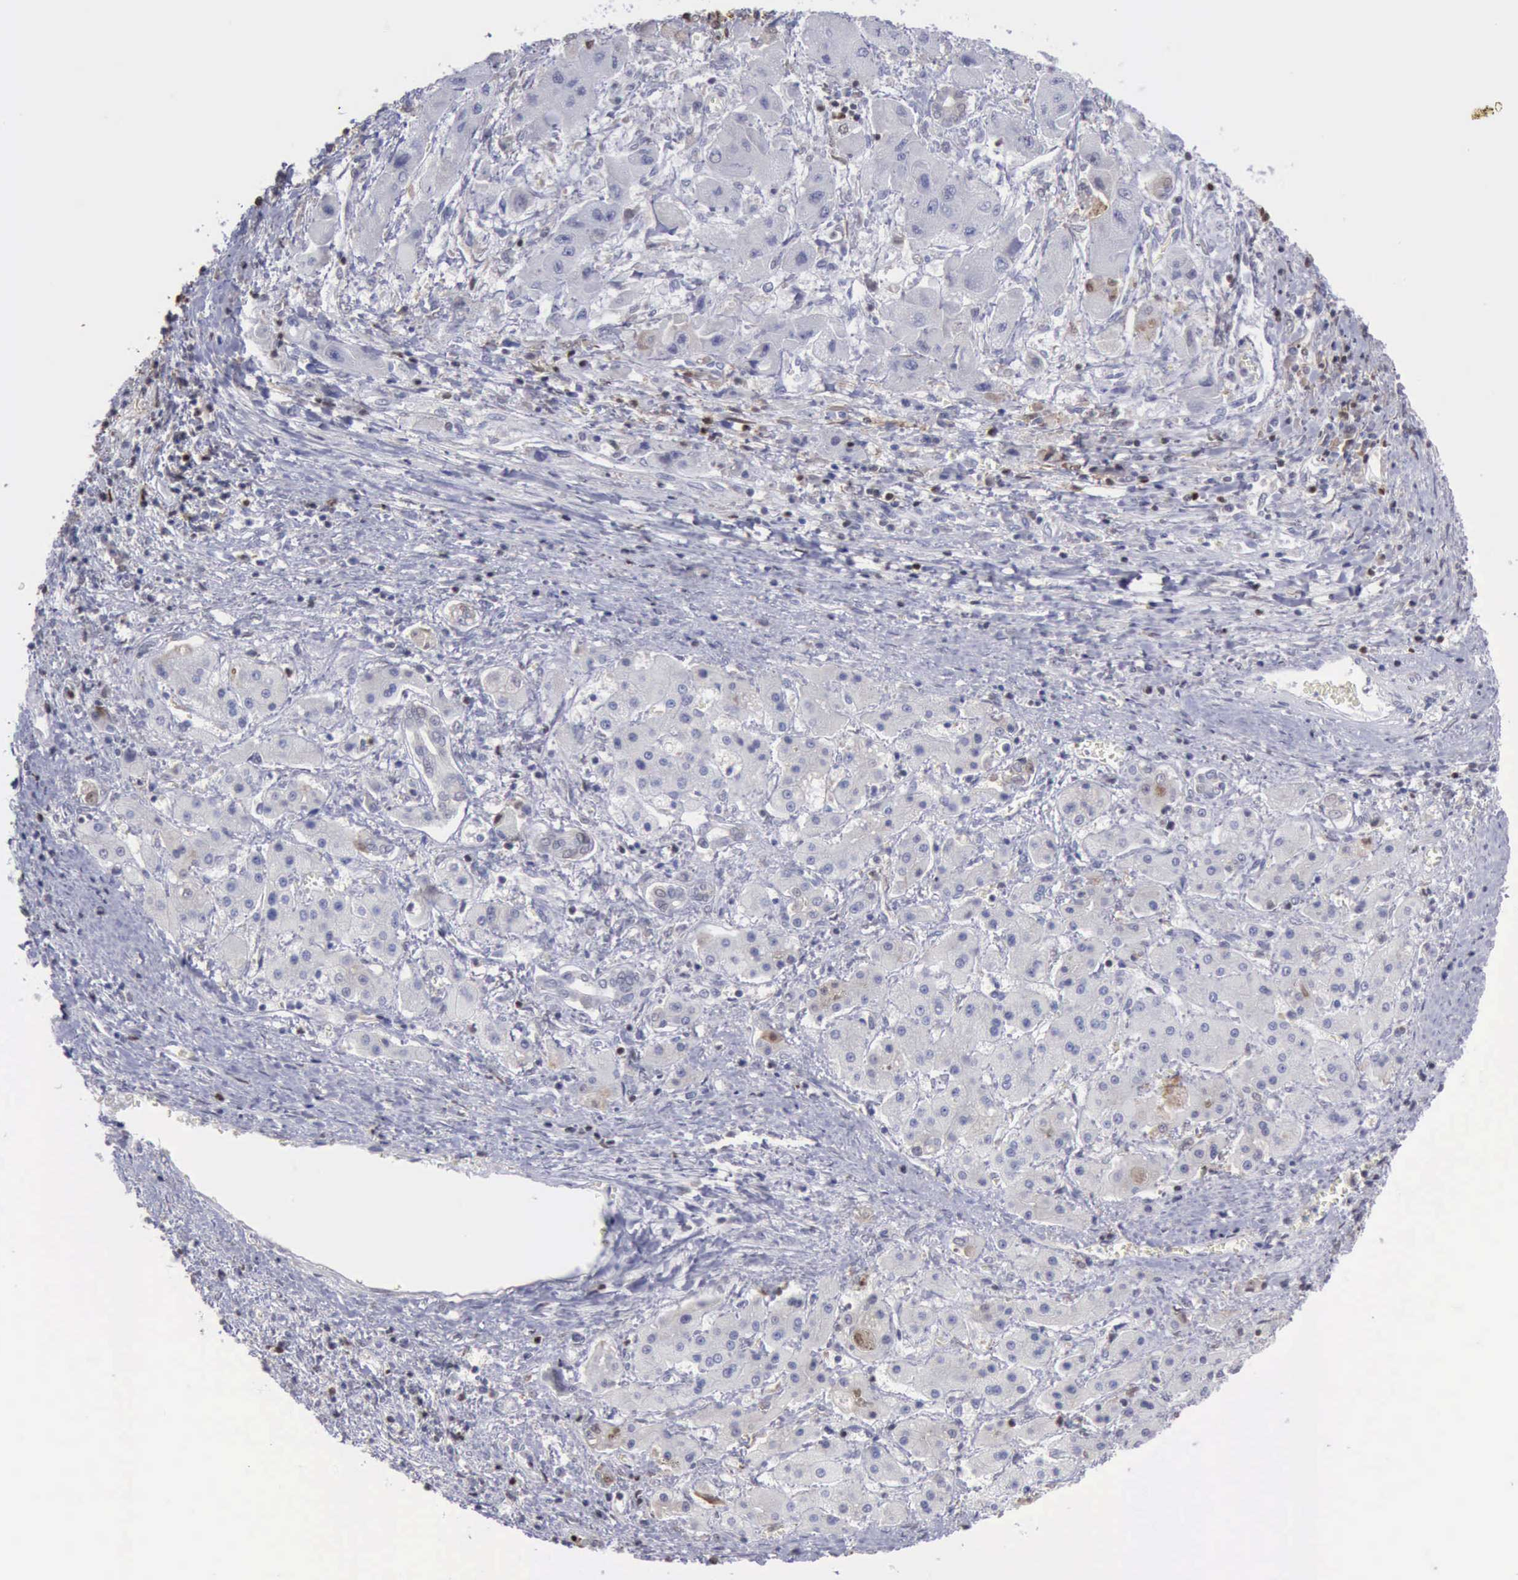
{"staining": {"intensity": "negative", "quantity": "none", "location": "none"}, "tissue": "liver cancer", "cell_type": "Tumor cells", "image_type": "cancer", "snomed": [{"axis": "morphology", "description": "Carcinoma, Hepatocellular, NOS"}, {"axis": "topography", "description": "Liver"}], "caption": "This is an immunohistochemistry (IHC) image of human liver cancer. There is no positivity in tumor cells.", "gene": "STAT1", "patient": {"sex": "male", "age": 24}}